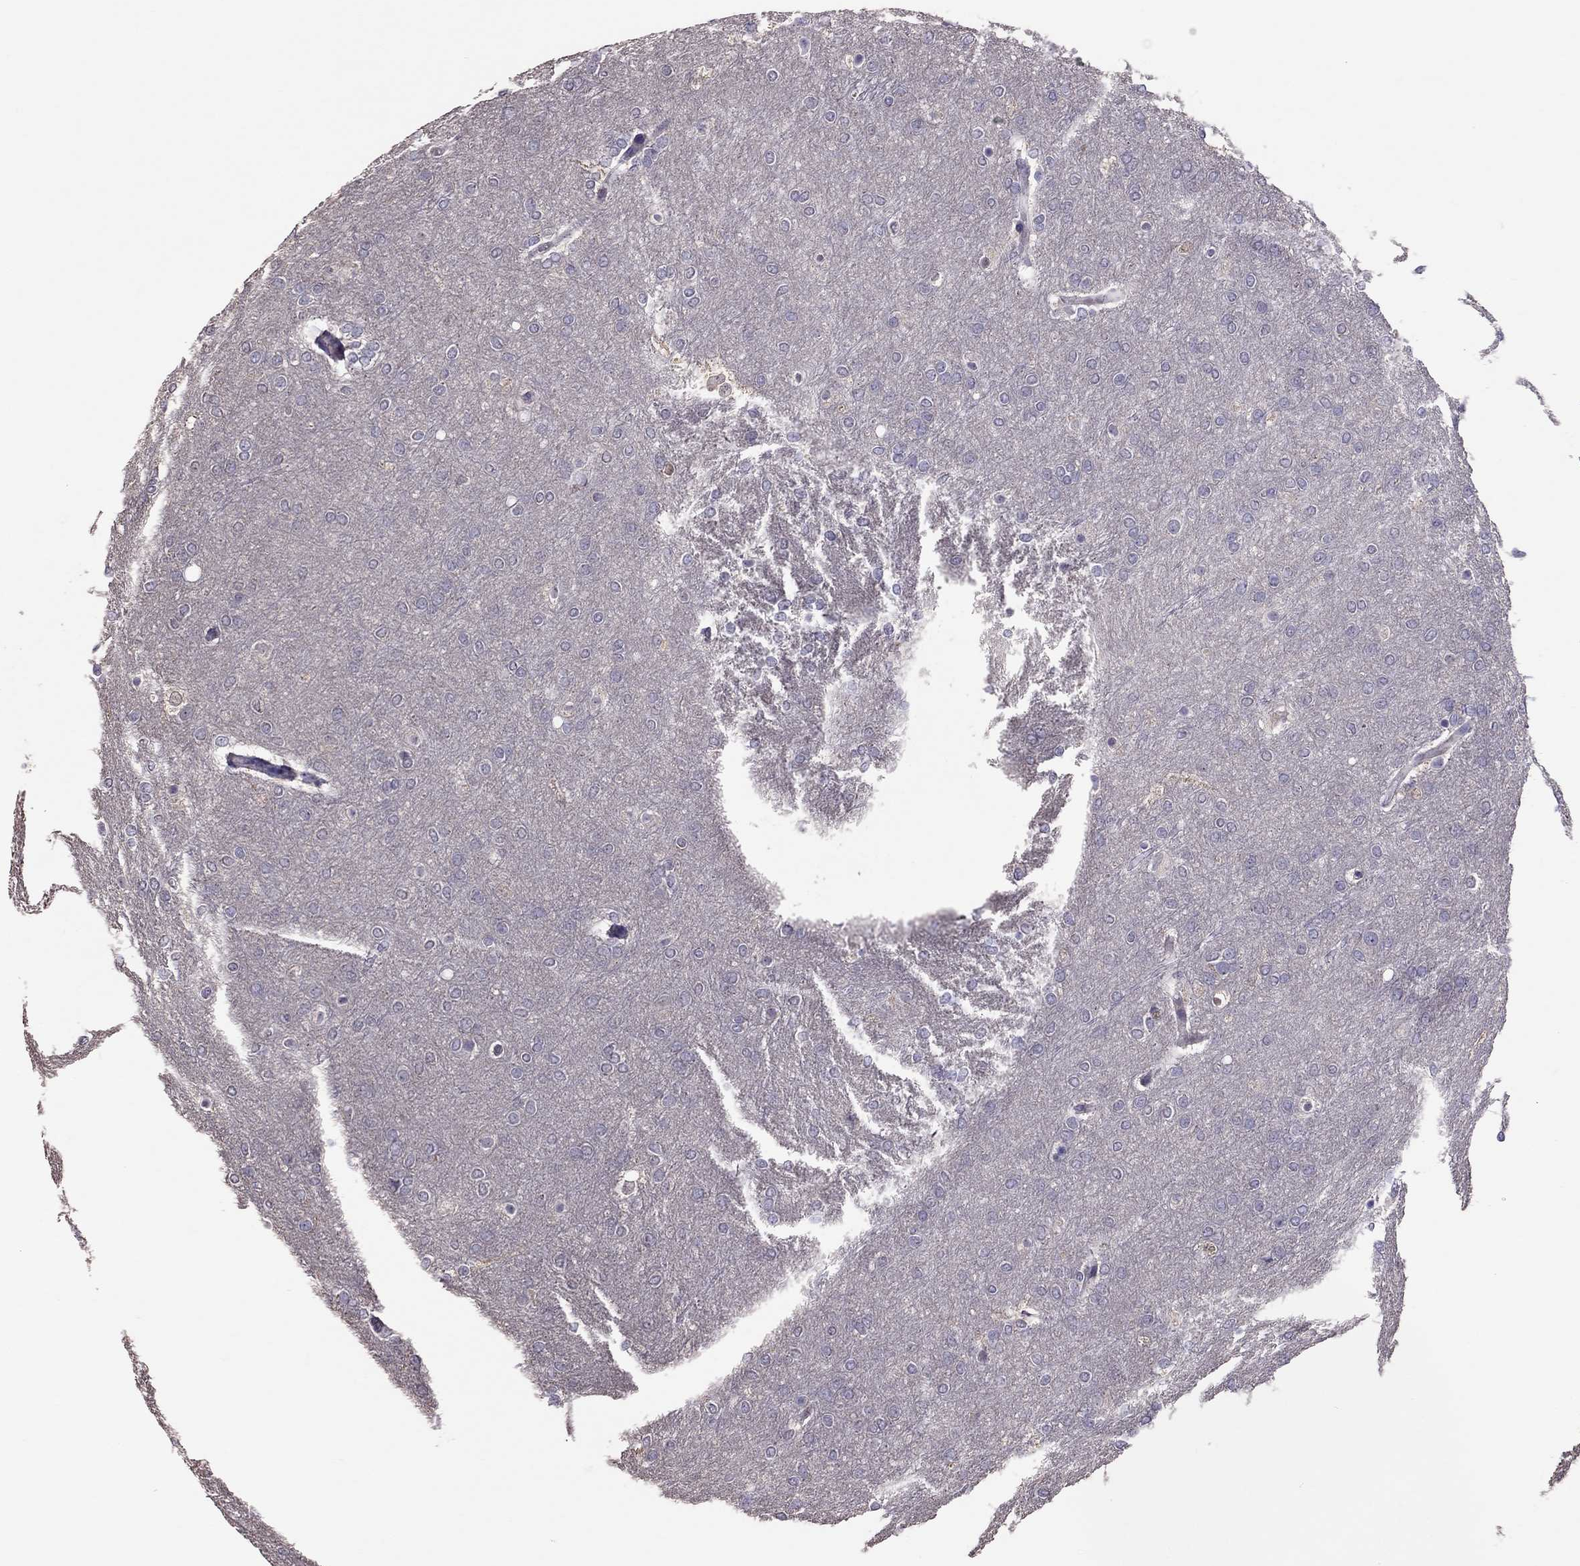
{"staining": {"intensity": "negative", "quantity": "none", "location": "none"}, "tissue": "glioma", "cell_type": "Tumor cells", "image_type": "cancer", "snomed": [{"axis": "morphology", "description": "Glioma, malignant, High grade"}, {"axis": "topography", "description": "Brain"}], "caption": "This is an immunohistochemistry (IHC) histopathology image of human glioma. There is no expression in tumor cells.", "gene": "LRRC46", "patient": {"sex": "female", "age": 61}}